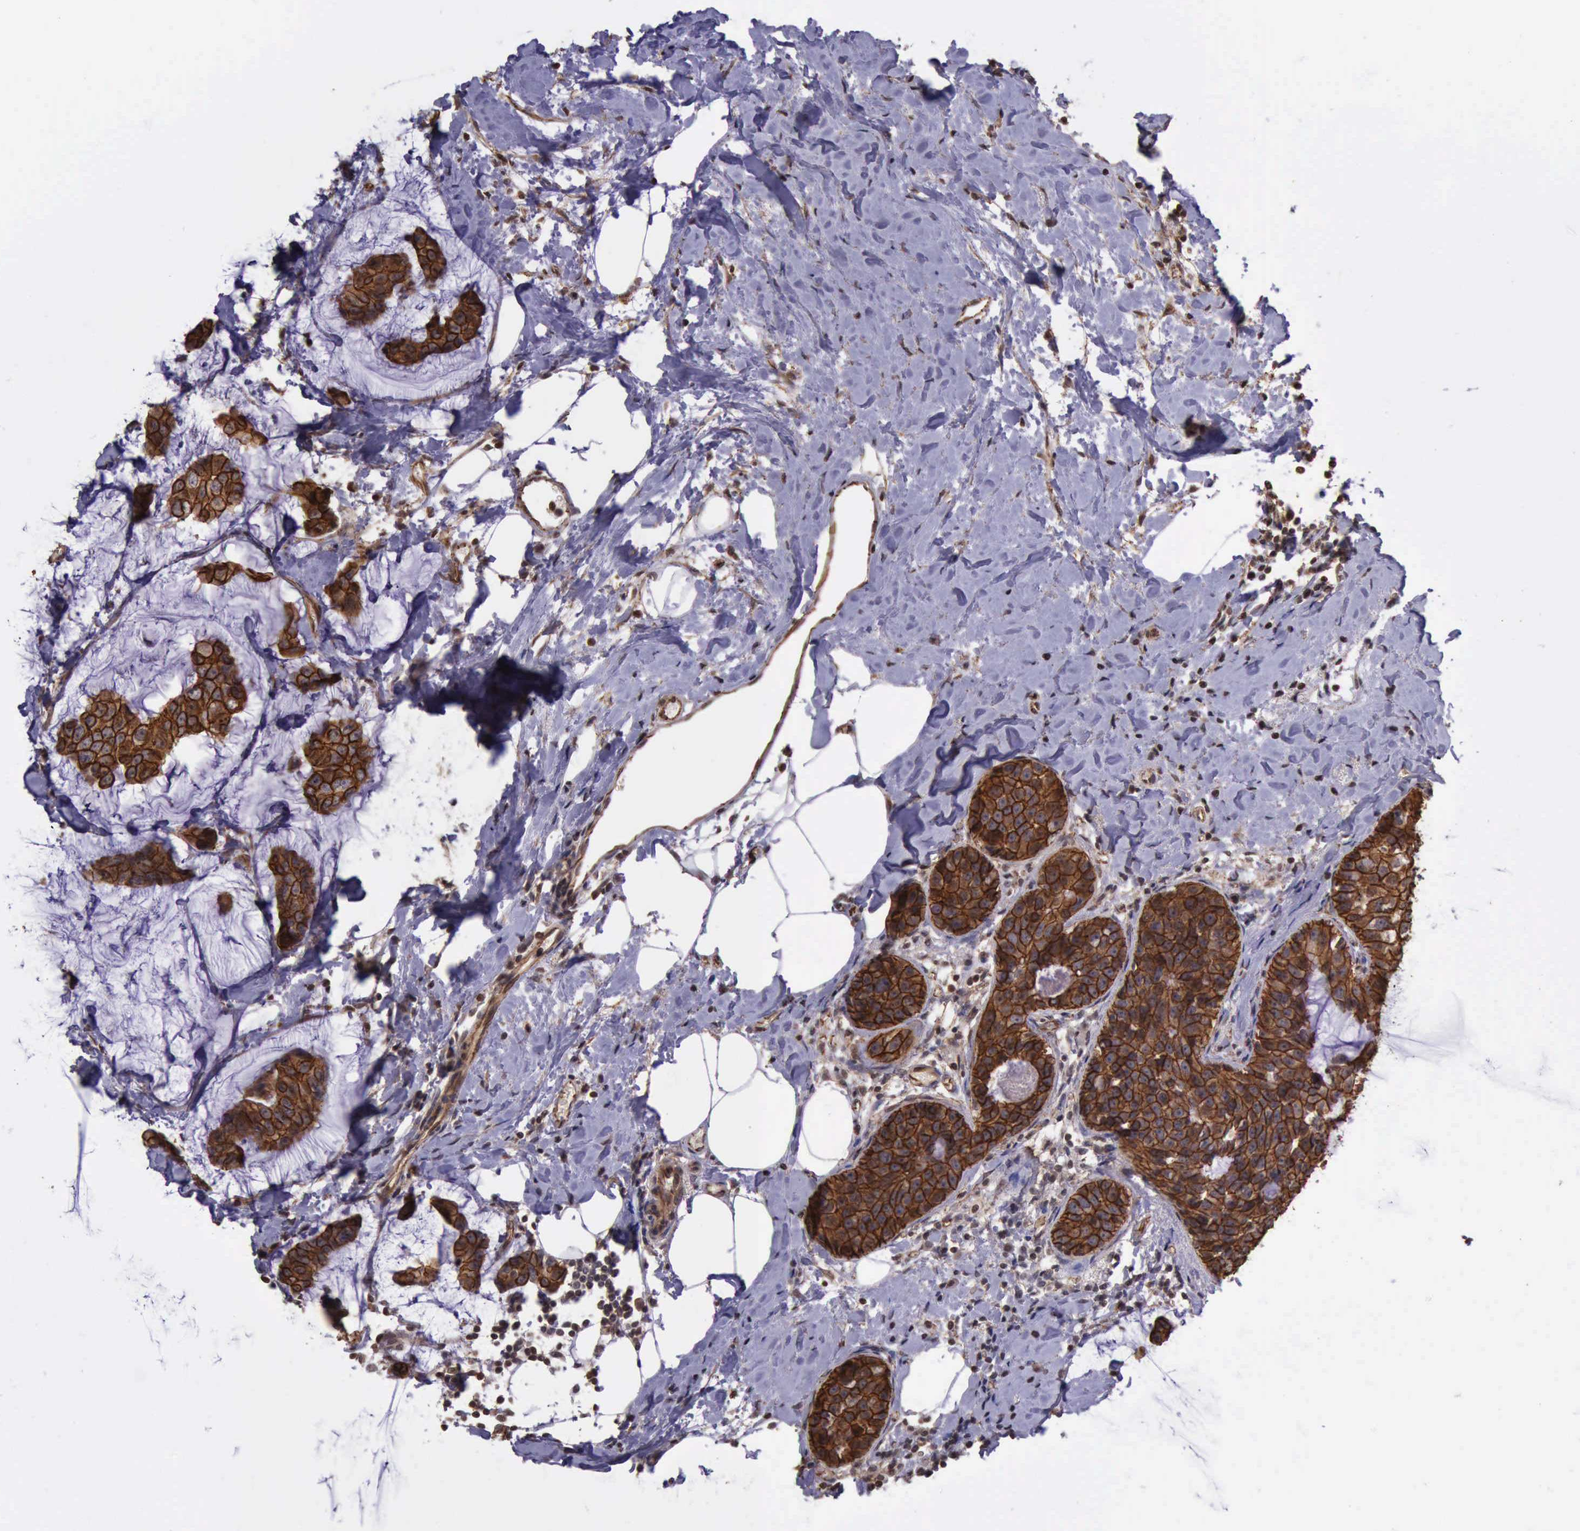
{"staining": {"intensity": "strong", "quantity": ">75%", "location": "cytoplasmic/membranous"}, "tissue": "breast cancer", "cell_type": "Tumor cells", "image_type": "cancer", "snomed": [{"axis": "morphology", "description": "Normal tissue, NOS"}, {"axis": "morphology", "description": "Duct carcinoma"}, {"axis": "topography", "description": "Breast"}], "caption": "Immunohistochemical staining of invasive ductal carcinoma (breast) shows high levels of strong cytoplasmic/membranous staining in about >75% of tumor cells. (DAB = brown stain, brightfield microscopy at high magnification).", "gene": "CTNNB1", "patient": {"sex": "female", "age": 50}}